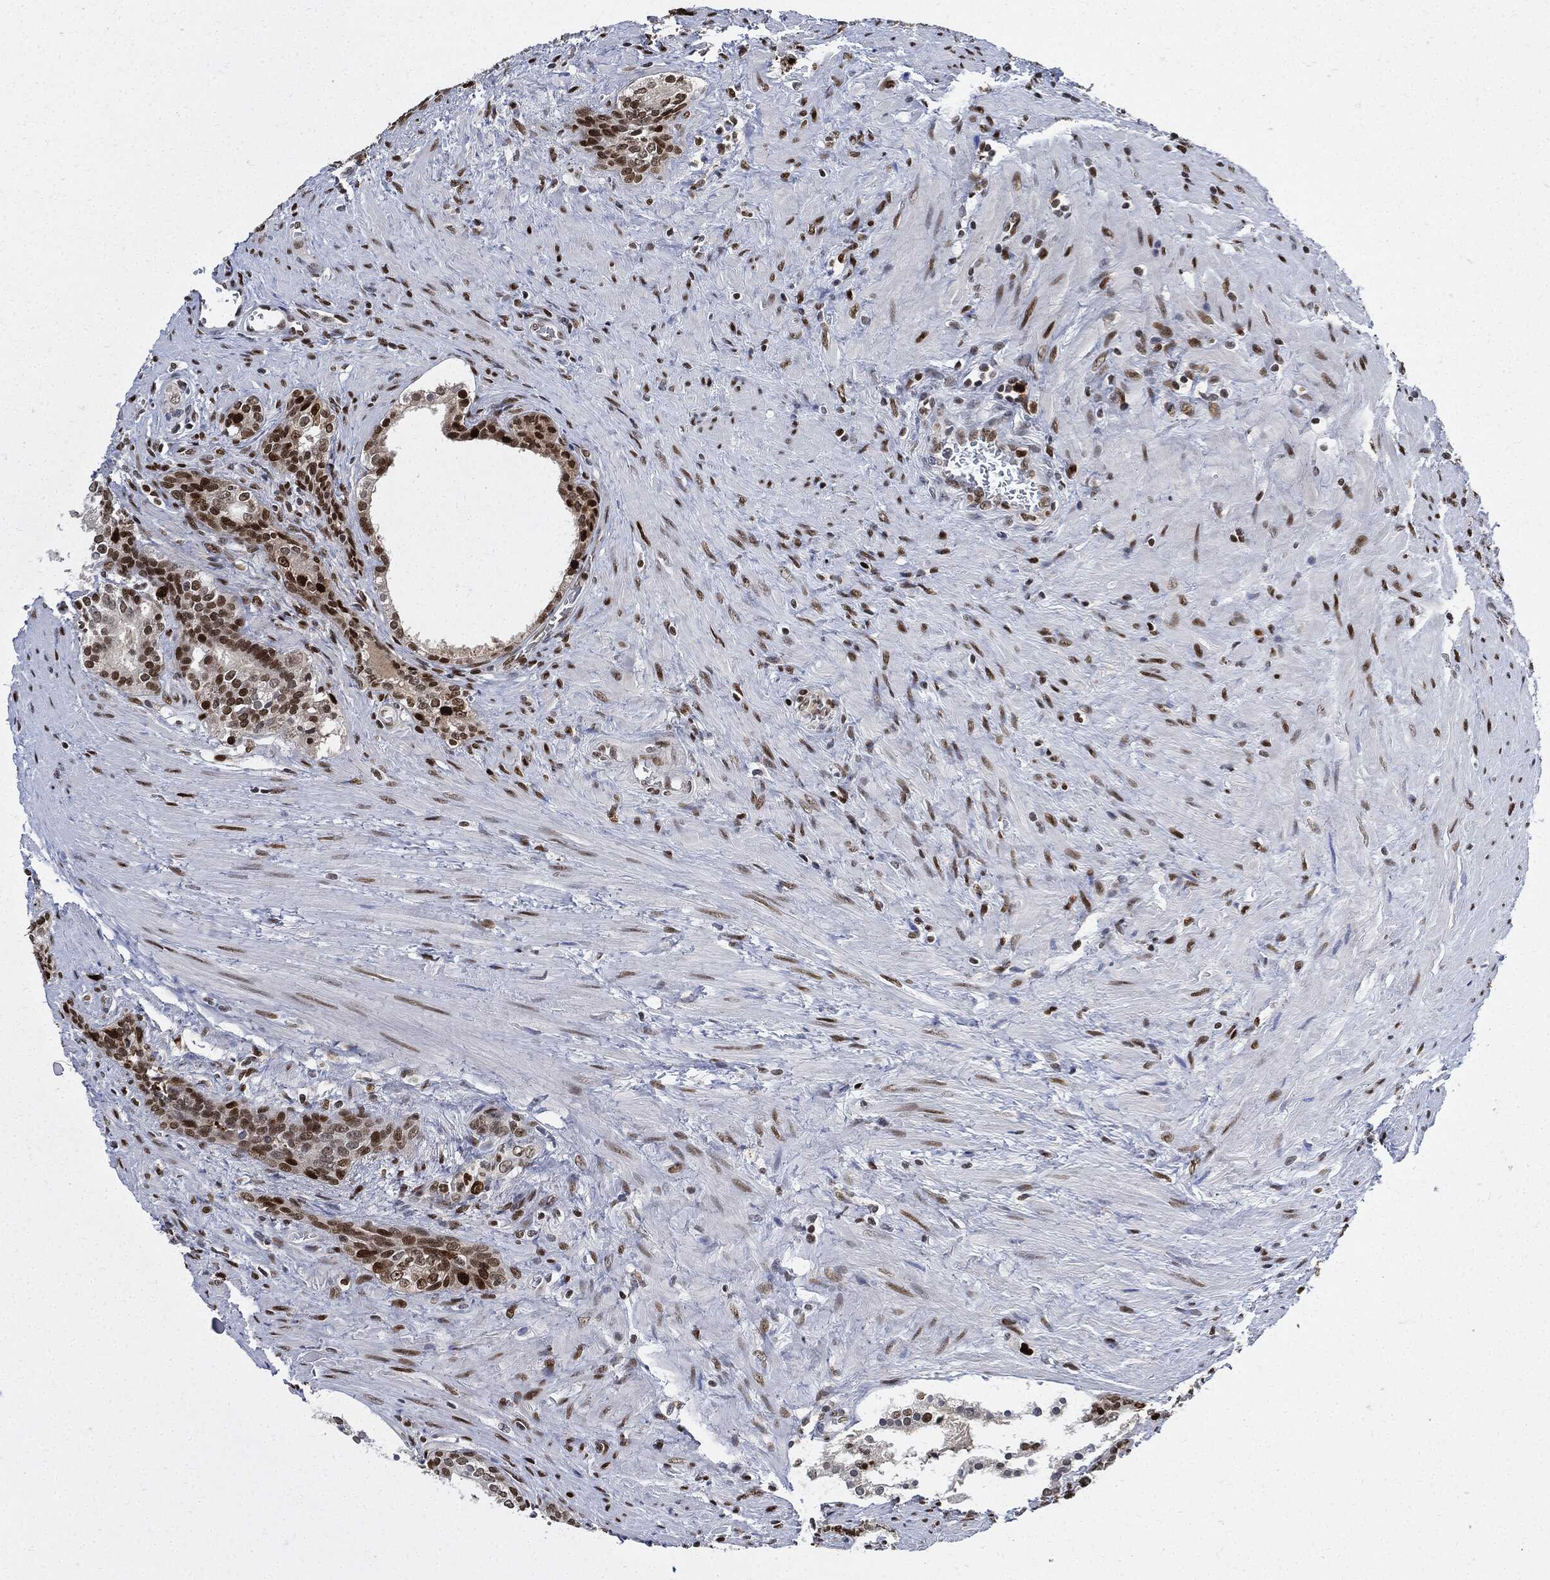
{"staining": {"intensity": "strong", "quantity": ">75%", "location": "nuclear"}, "tissue": "prostate cancer", "cell_type": "Tumor cells", "image_type": "cancer", "snomed": [{"axis": "morphology", "description": "Adenocarcinoma, NOS"}, {"axis": "morphology", "description": "Adenocarcinoma, High grade"}, {"axis": "topography", "description": "Prostate"}], "caption": "High-power microscopy captured an immunohistochemistry (IHC) photomicrograph of prostate cancer (adenocarcinoma), revealing strong nuclear positivity in about >75% of tumor cells.", "gene": "PCNA", "patient": {"sex": "male", "age": 61}}